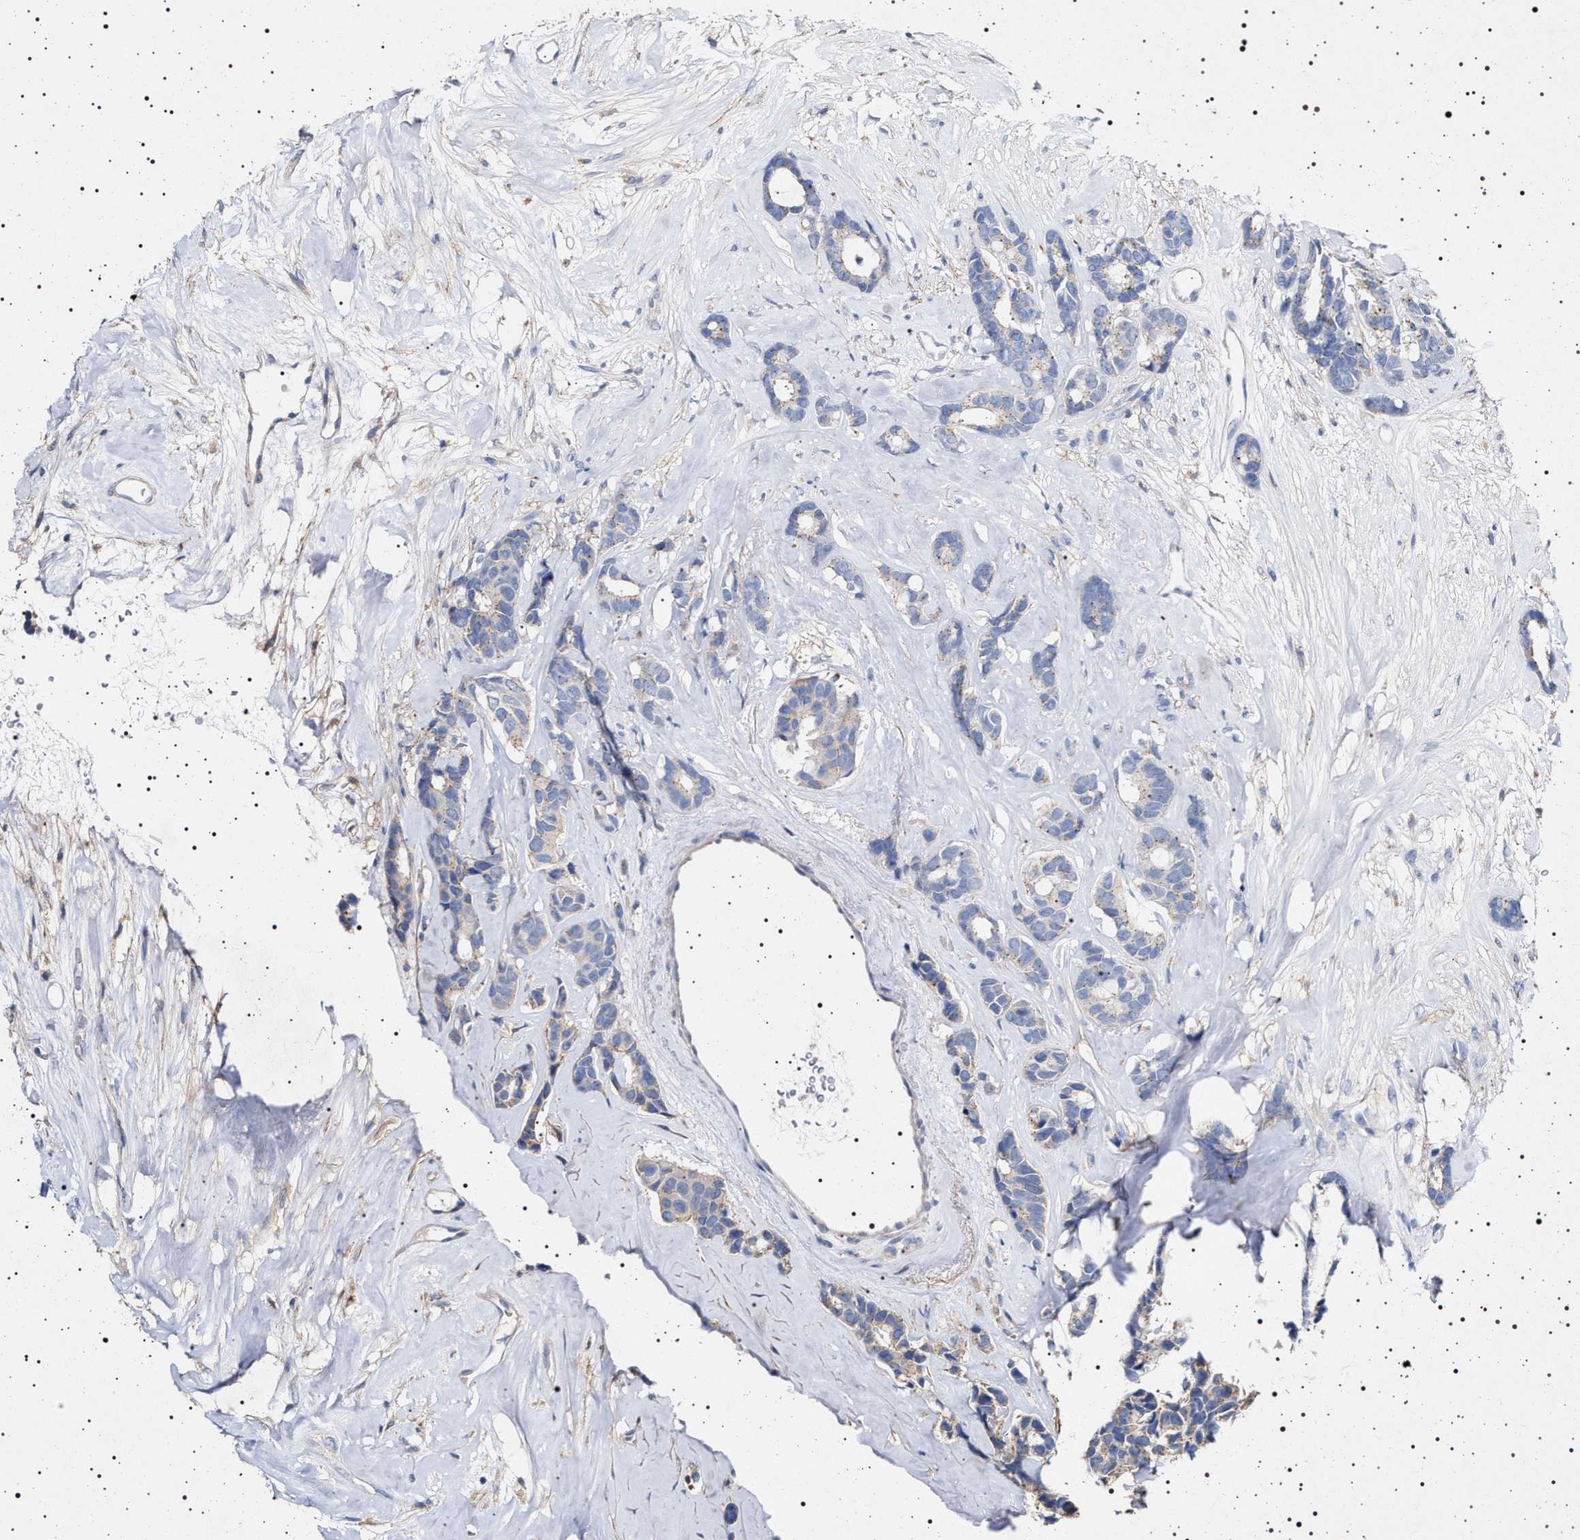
{"staining": {"intensity": "weak", "quantity": "<25%", "location": "cytoplasmic/membranous"}, "tissue": "breast cancer", "cell_type": "Tumor cells", "image_type": "cancer", "snomed": [{"axis": "morphology", "description": "Duct carcinoma"}, {"axis": "topography", "description": "Breast"}], "caption": "Immunohistochemical staining of human breast cancer reveals no significant staining in tumor cells.", "gene": "NAALADL2", "patient": {"sex": "female", "age": 87}}